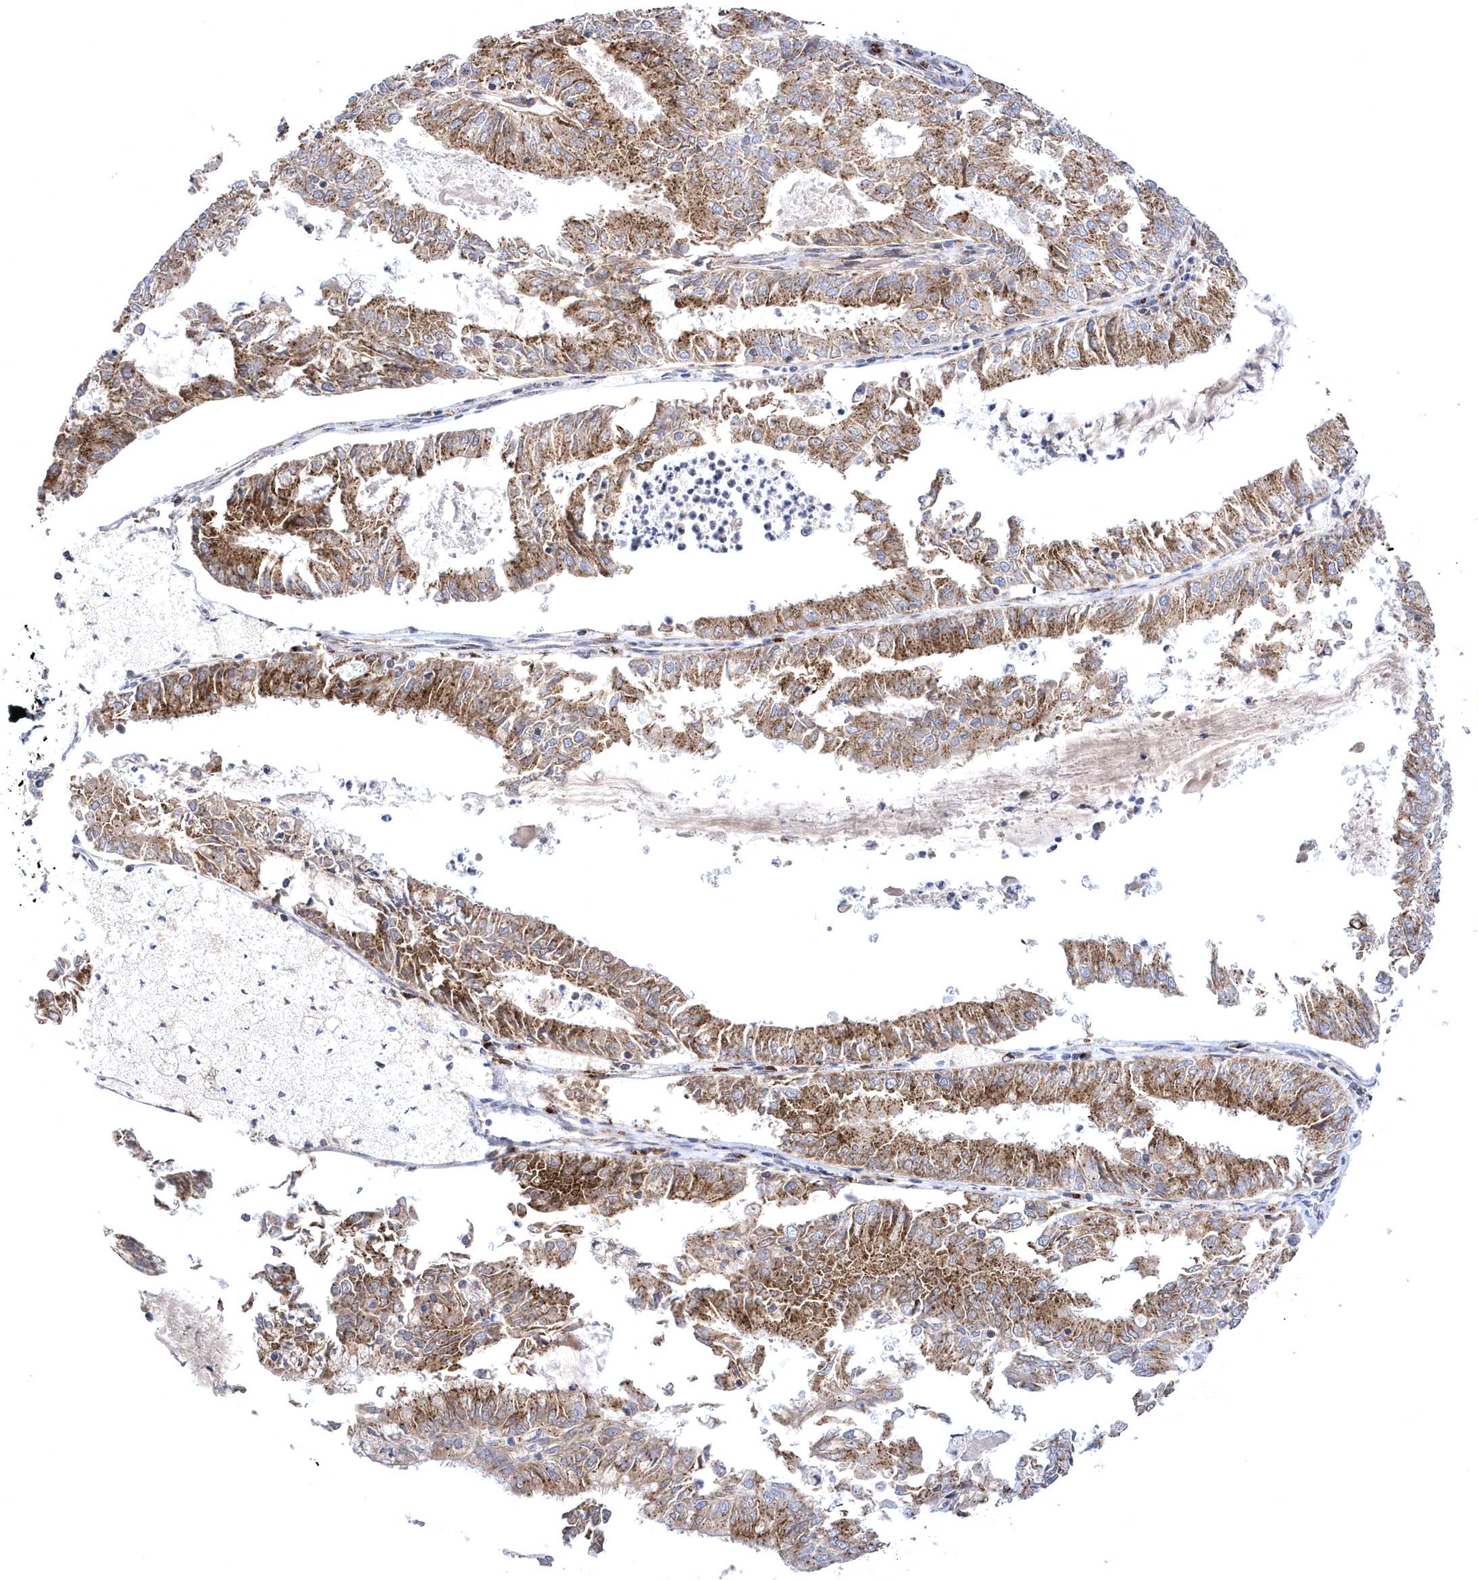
{"staining": {"intensity": "moderate", "quantity": ">75%", "location": "cytoplasmic/membranous"}, "tissue": "endometrial cancer", "cell_type": "Tumor cells", "image_type": "cancer", "snomed": [{"axis": "morphology", "description": "Adenocarcinoma, NOS"}, {"axis": "topography", "description": "Endometrium"}], "caption": "IHC histopathology image of adenocarcinoma (endometrial) stained for a protein (brown), which exhibits medium levels of moderate cytoplasmic/membranous staining in about >75% of tumor cells.", "gene": "COPB2", "patient": {"sex": "female", "age": 57}}